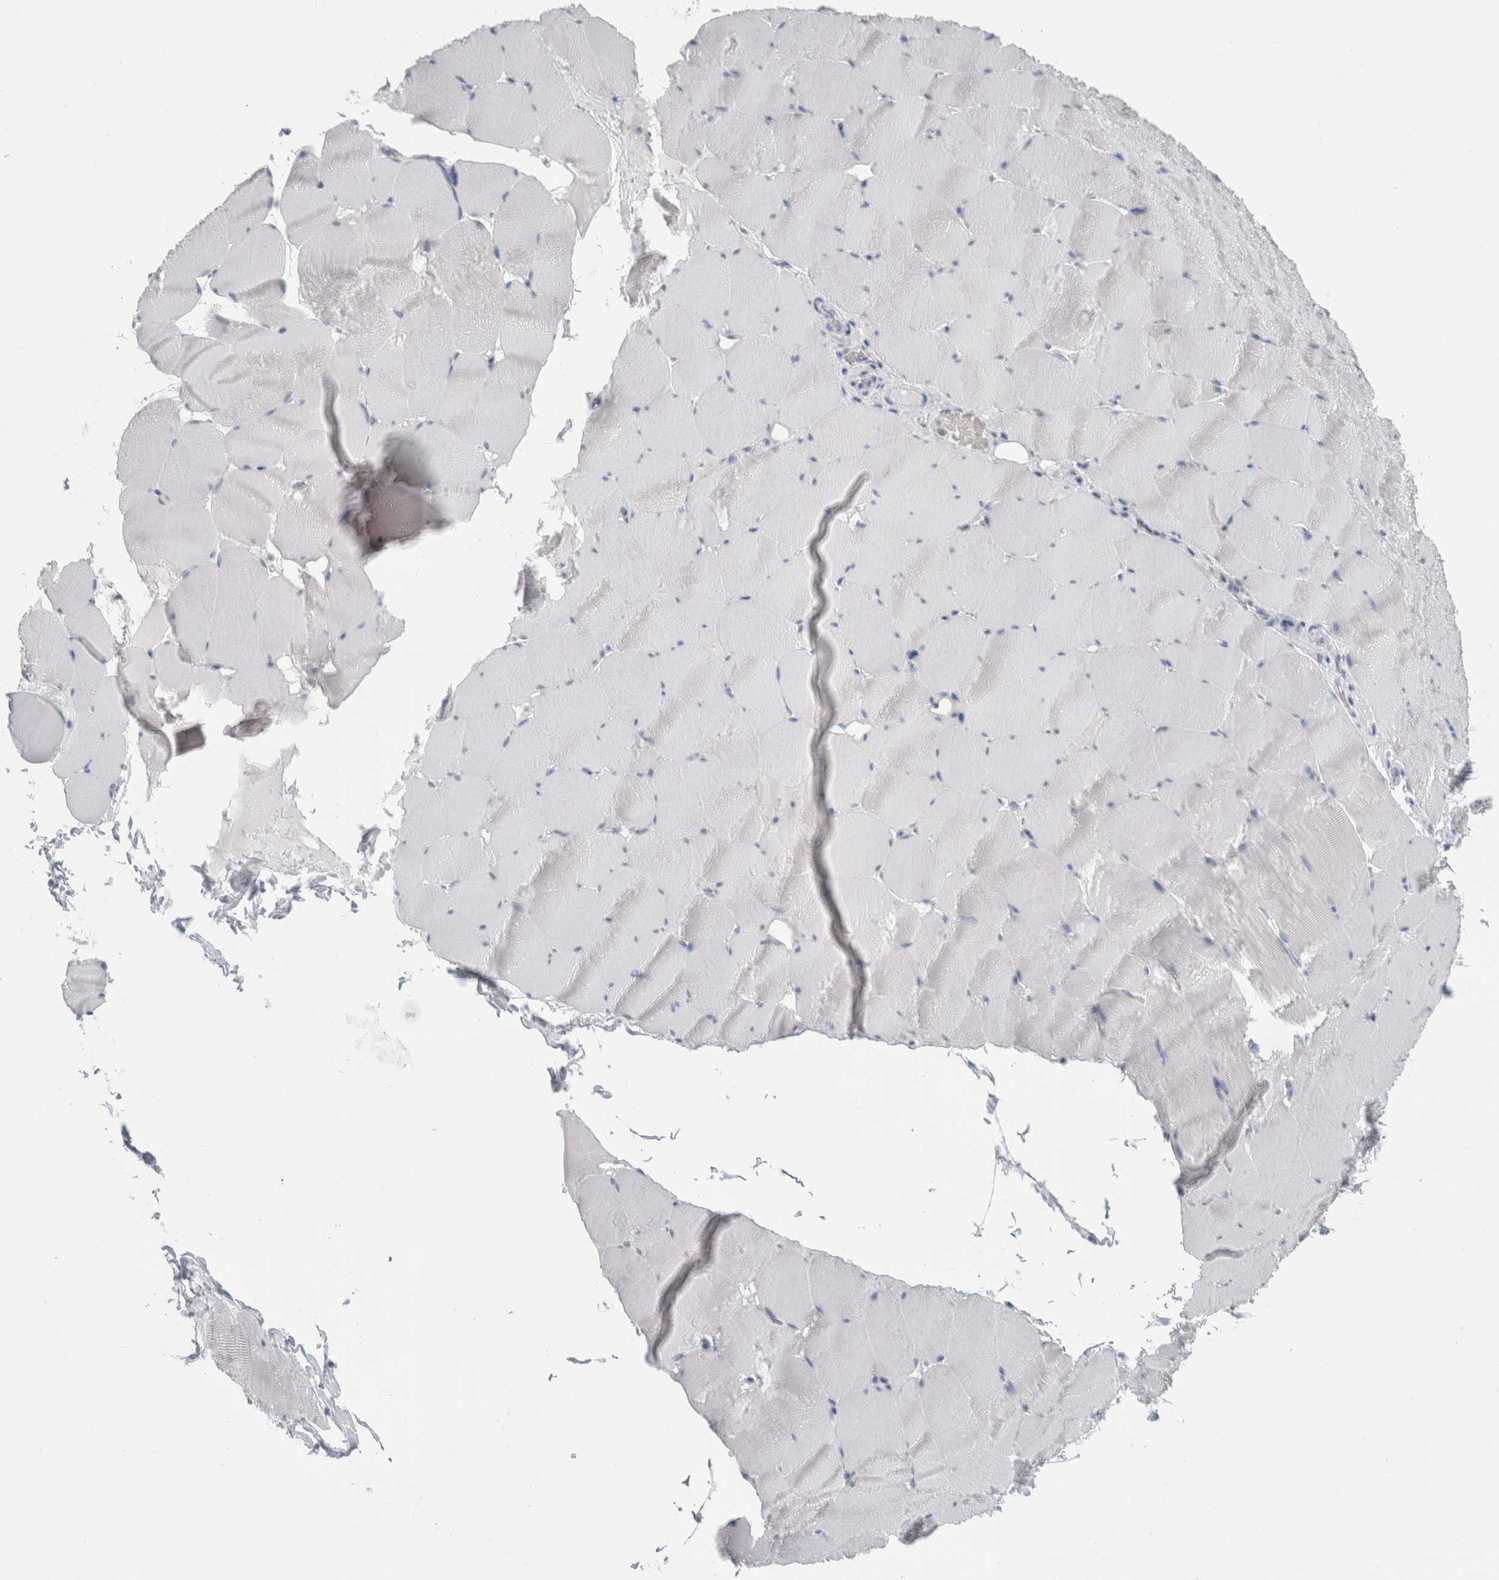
{"staining": {"intensity": "negative", "quantity": "none", "location": "none"}, "tissue": "skeletal muscle", "cell_type": "Myocytes", "image_type": "normal", "snomed": [{"axis": "morphology", "description": "Normal tissue, NOS"}, {"axis": "topography", "description": "Skeletal muscle"}], "caption": "DAB immunohistochemical staining of unremarkable skeletal muscle exhibits no significant expression in myocytes.", "gene": "SLC28A3", "patient": {"sex": "male", "age": 62}}